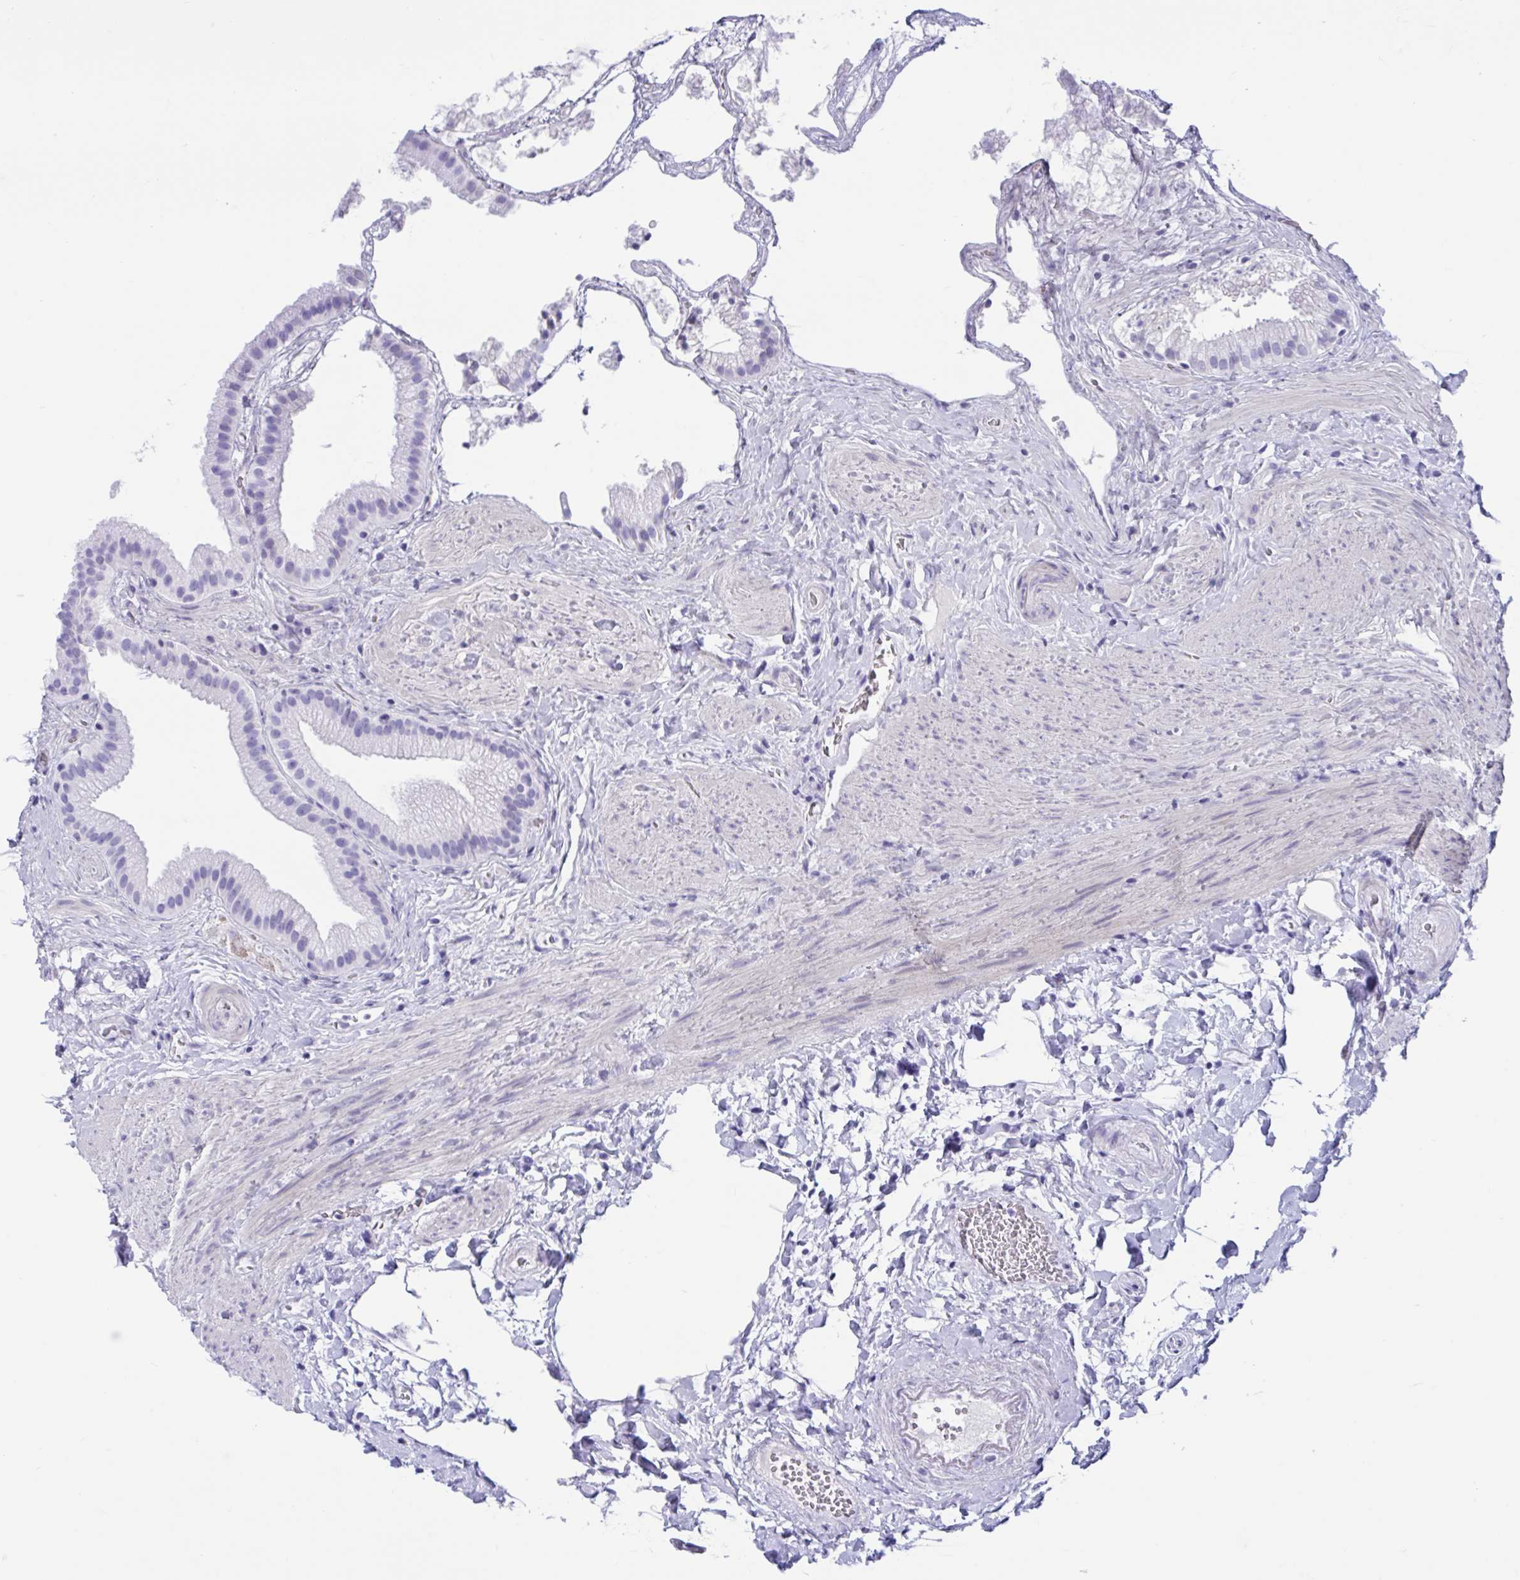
{"staining": {"intensity": "negative", "quantity": "none", "location": "none"}, "tissue": "gallbladder", "cell_type": "Glandular cells", "image_type": "normal", "snomed": [{"axis": "morphology", "description": "Normal tissue, NOS"}, {"axis": "topography", "description": "Gallbladder"}], "caption": "DAB immunohistochemical staining of unremarkable gallbladder demonstrates no significant positivity in glandular cells. (Immunohistochemistry, brightfield microscopy, high magnification).", "gene": "TMEM35A", "patient": {"sex": "female", "age": 63}}